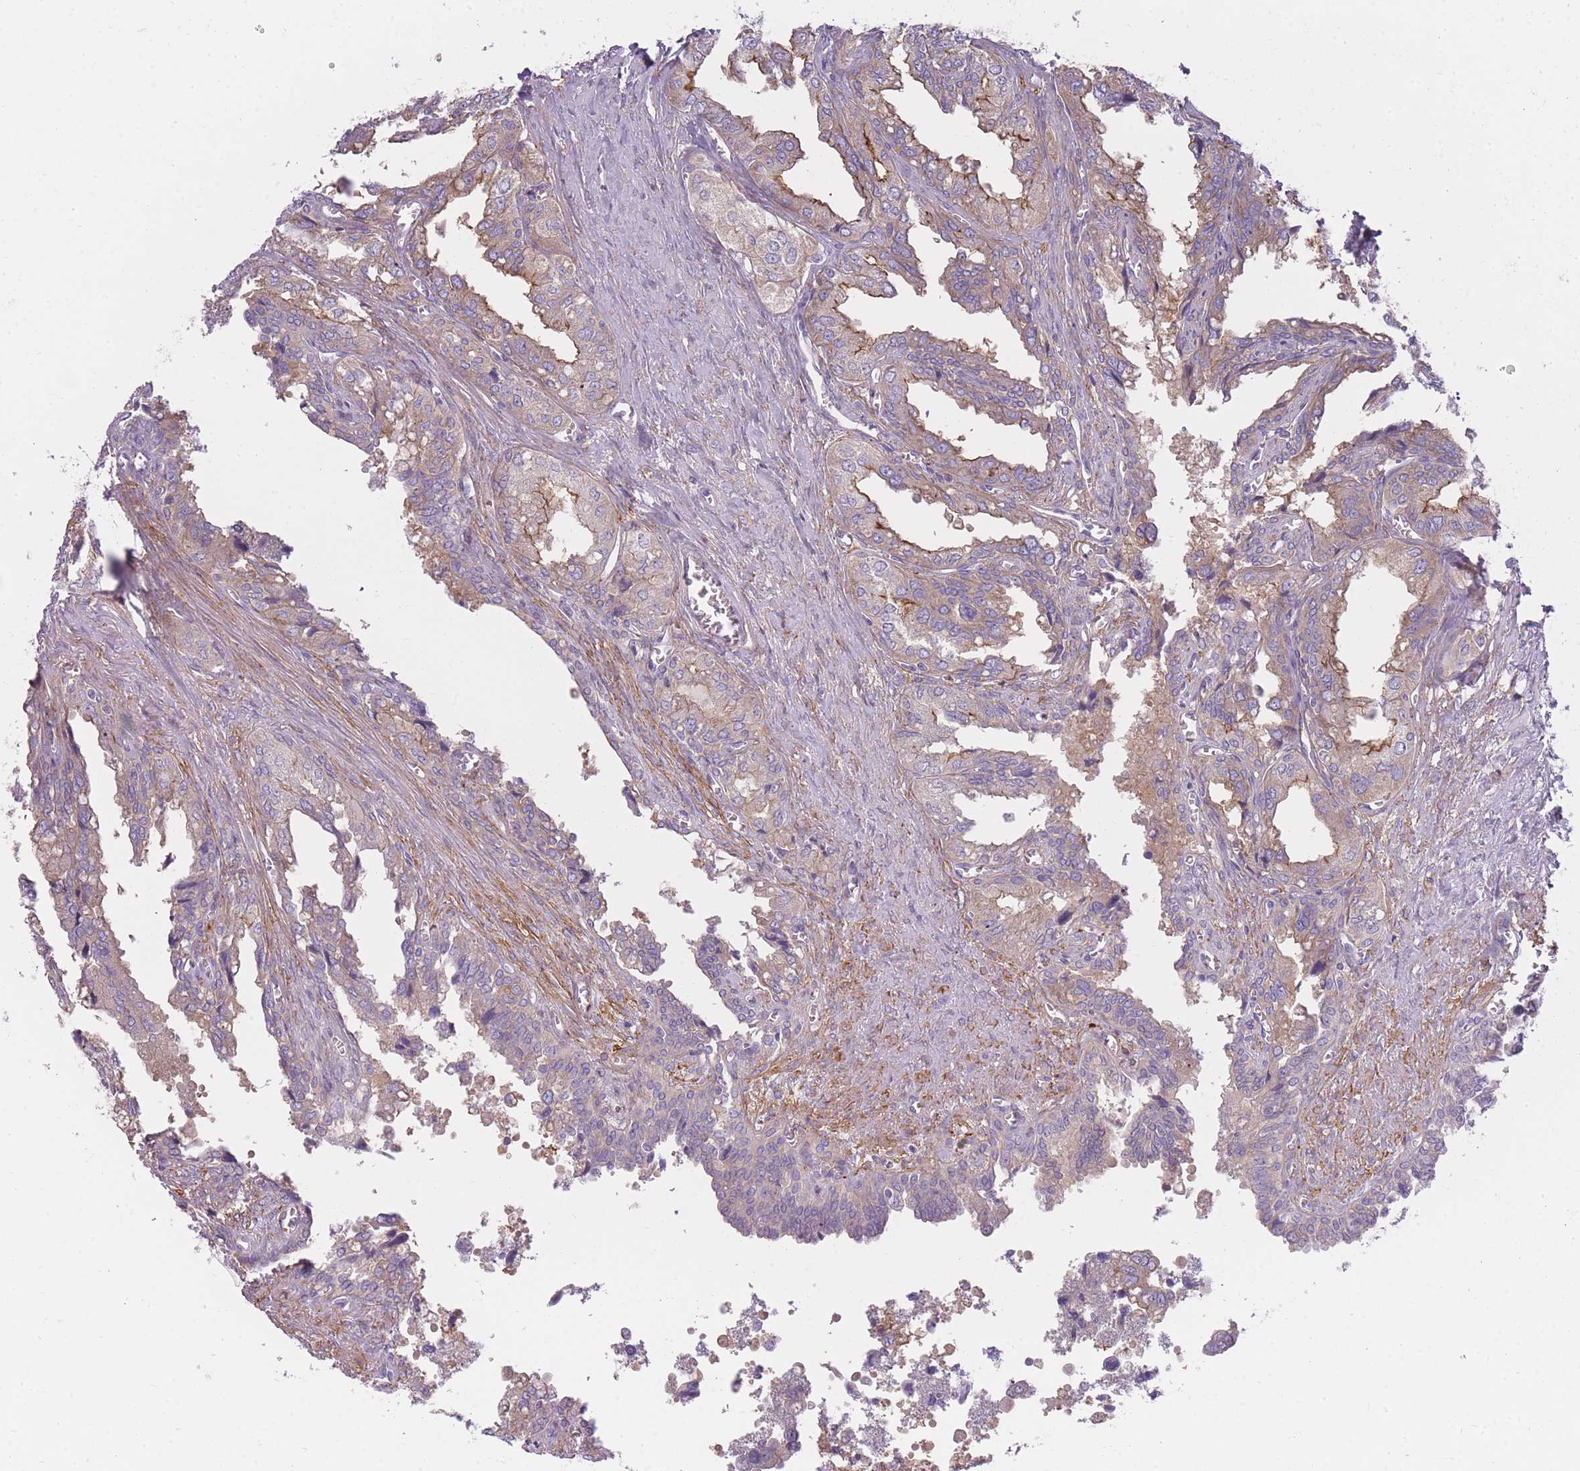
{"staining": {"intensity": "moderate", "quantity": "25%-75%", "location": "cytoplasmic/membranous"}, "tissue": "seminal vesicle", "cell_type": "Glandular cells", "image_type": "normal", "snomed": [{"axis": "morphology", "description": "Normal tissue, NOS"}, {"axis": "topography", "description": "Seminal veicle"}], "caption": "This image displays immunohistochemistry (IHC) staining of unremarkable human seminal vesicle, with medium moderate cytoplasmic/membranous positivity in about 25%-75% of glandular cells.", "gene": "AP3M1", "patient": {"sex": "male", "age": 67}}